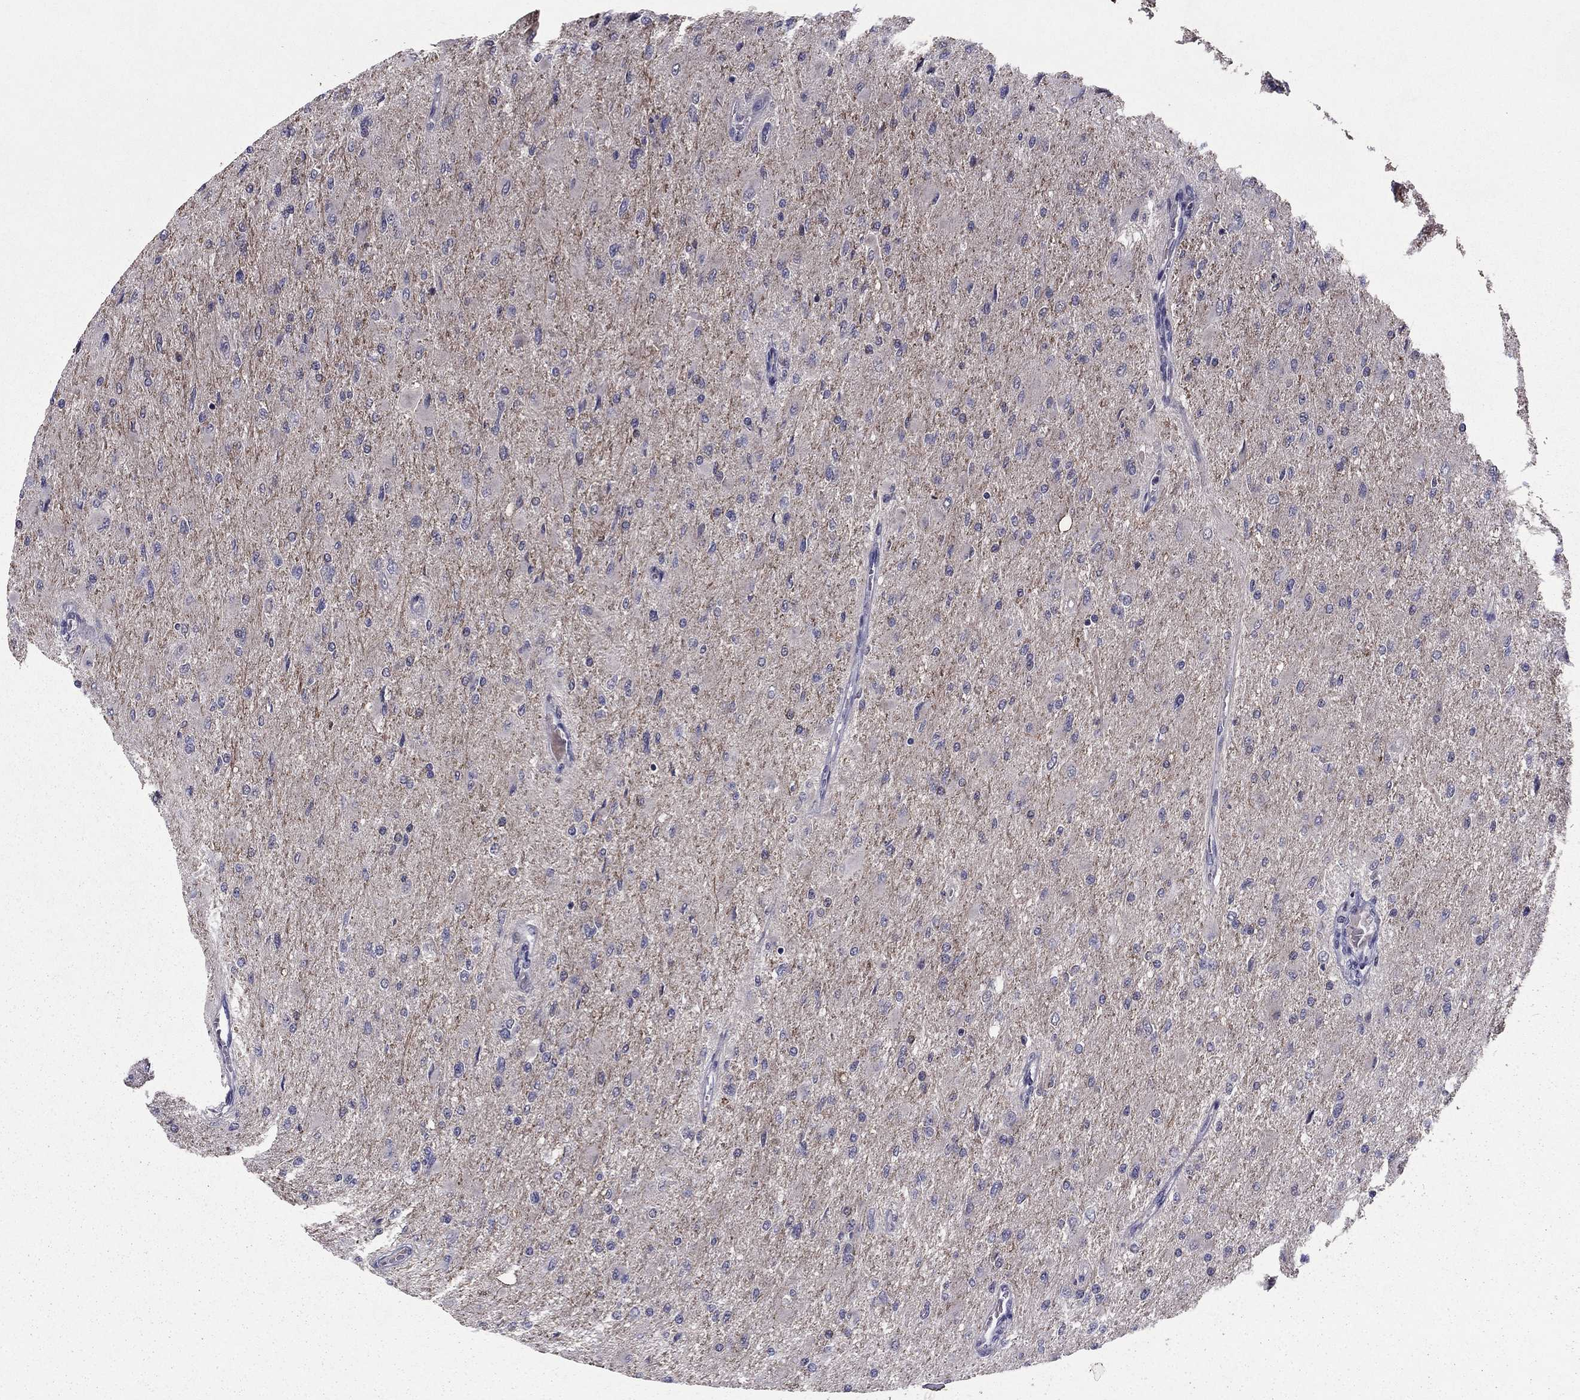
{"staining": {"intensity": "negative", "quantity": "none", "location": "none"}, "tissue": "glioma", "cell_type": "Tumor cells", "image_type": "cancer", "snomed": [{"axis": "morphology", "description": "Glioma, malignant, High grade"}, {"axis": "topography", "description": "Cerebral cortex"}], "caption": "High-grade glioma (malignant) was stained to show a protein in brown. There is no significant positivity in tumor cells.", "gene": "HCN1", "patient": {"sex": "female", "age": 36}}